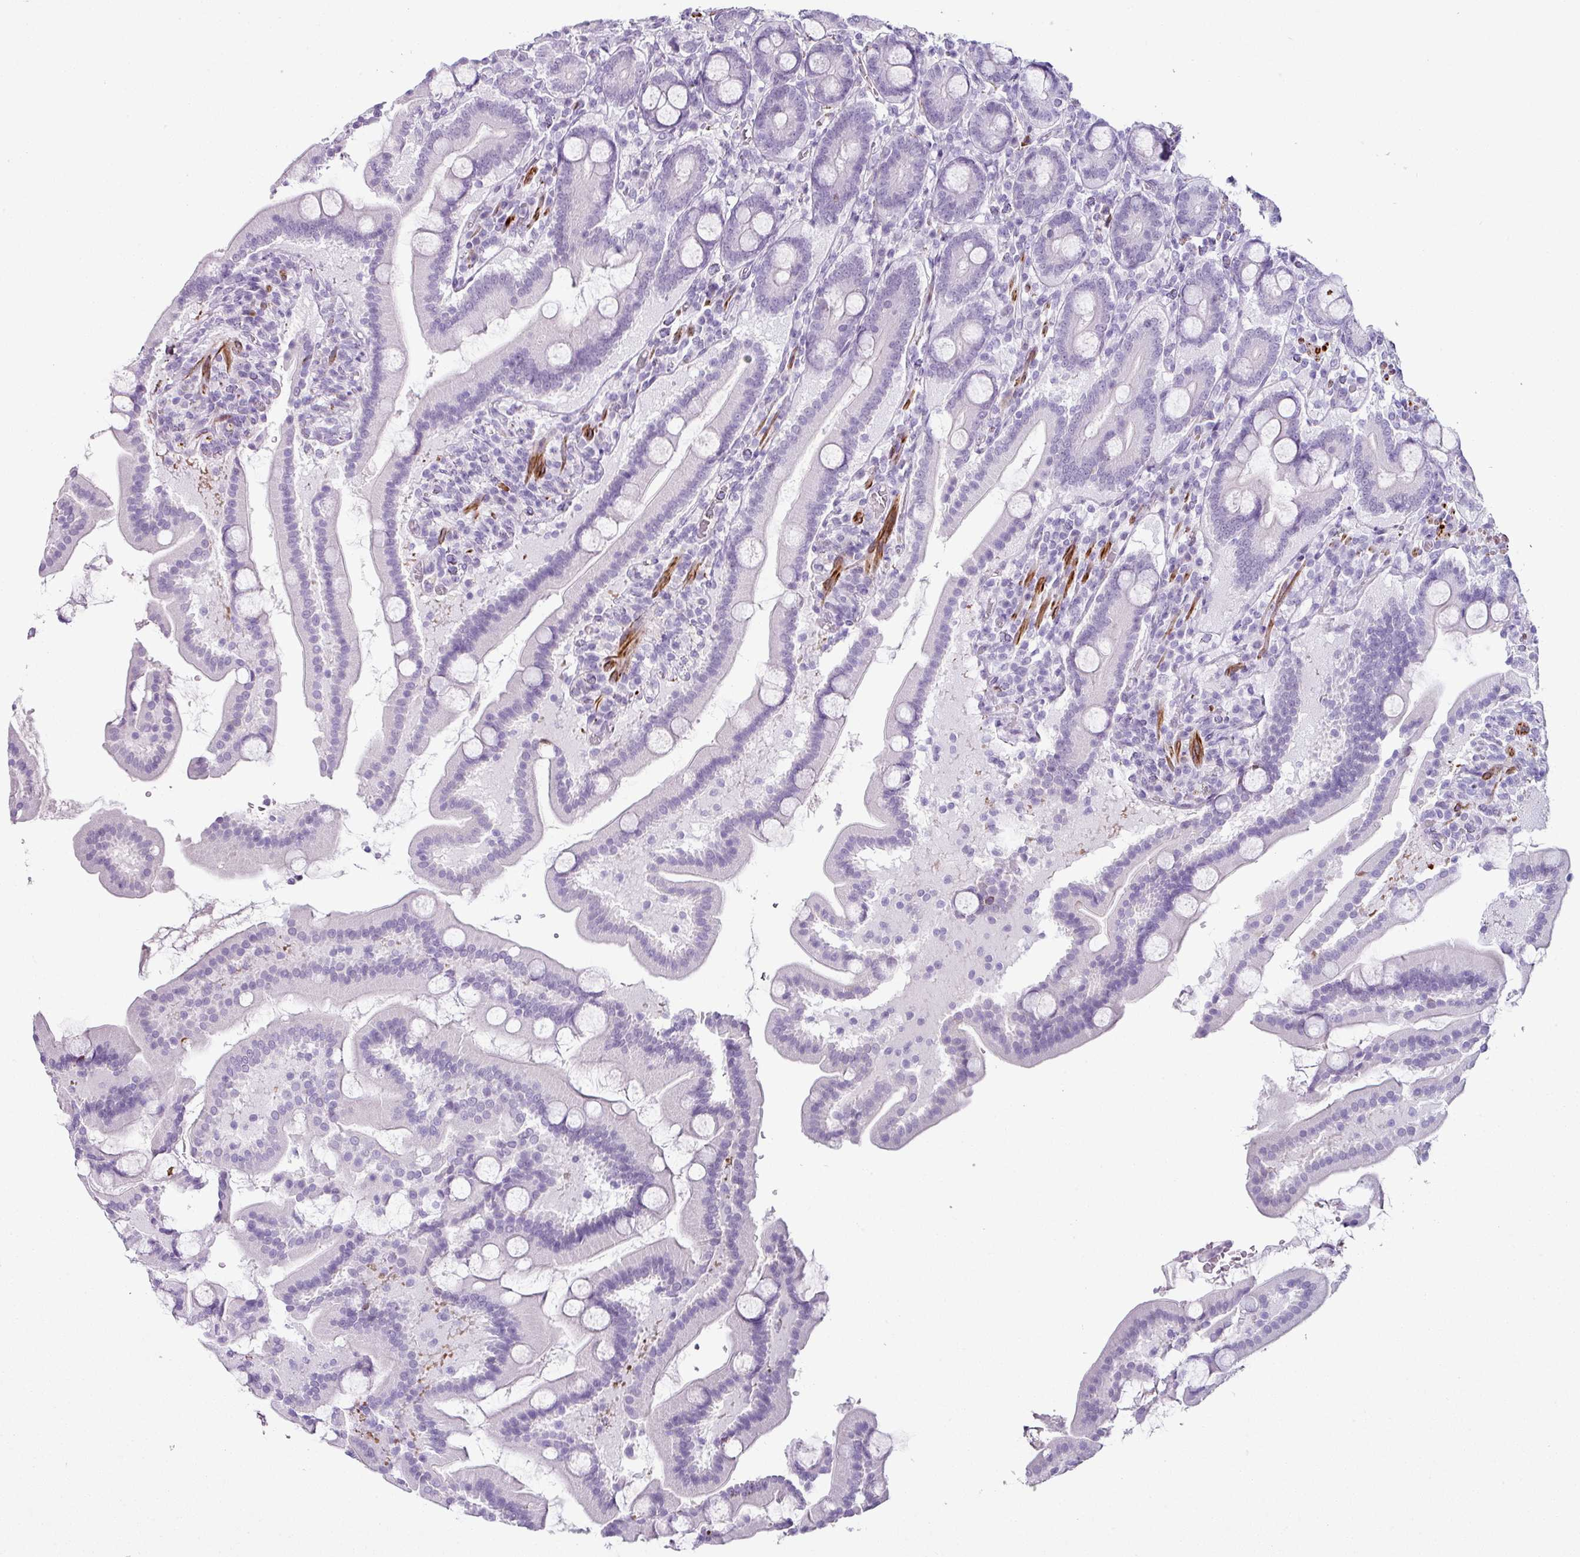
{"staining": {"intensity": "negative", "quantity": "none", "location": "none"}, "tissue": "duodenum", "cell_type": "Glandular cells", "image_type": "normal", "snomed": [{"axis": "morphology", "description": "Normal tissue, NOS"}, {"axis": "topography", "description": "Duodenum"}], "caption": "The histopathology image shows no staining of glandular cells in benign duodenum.", "gene": "TRA2A", "patient": {"sex": "male", "age": 55}}